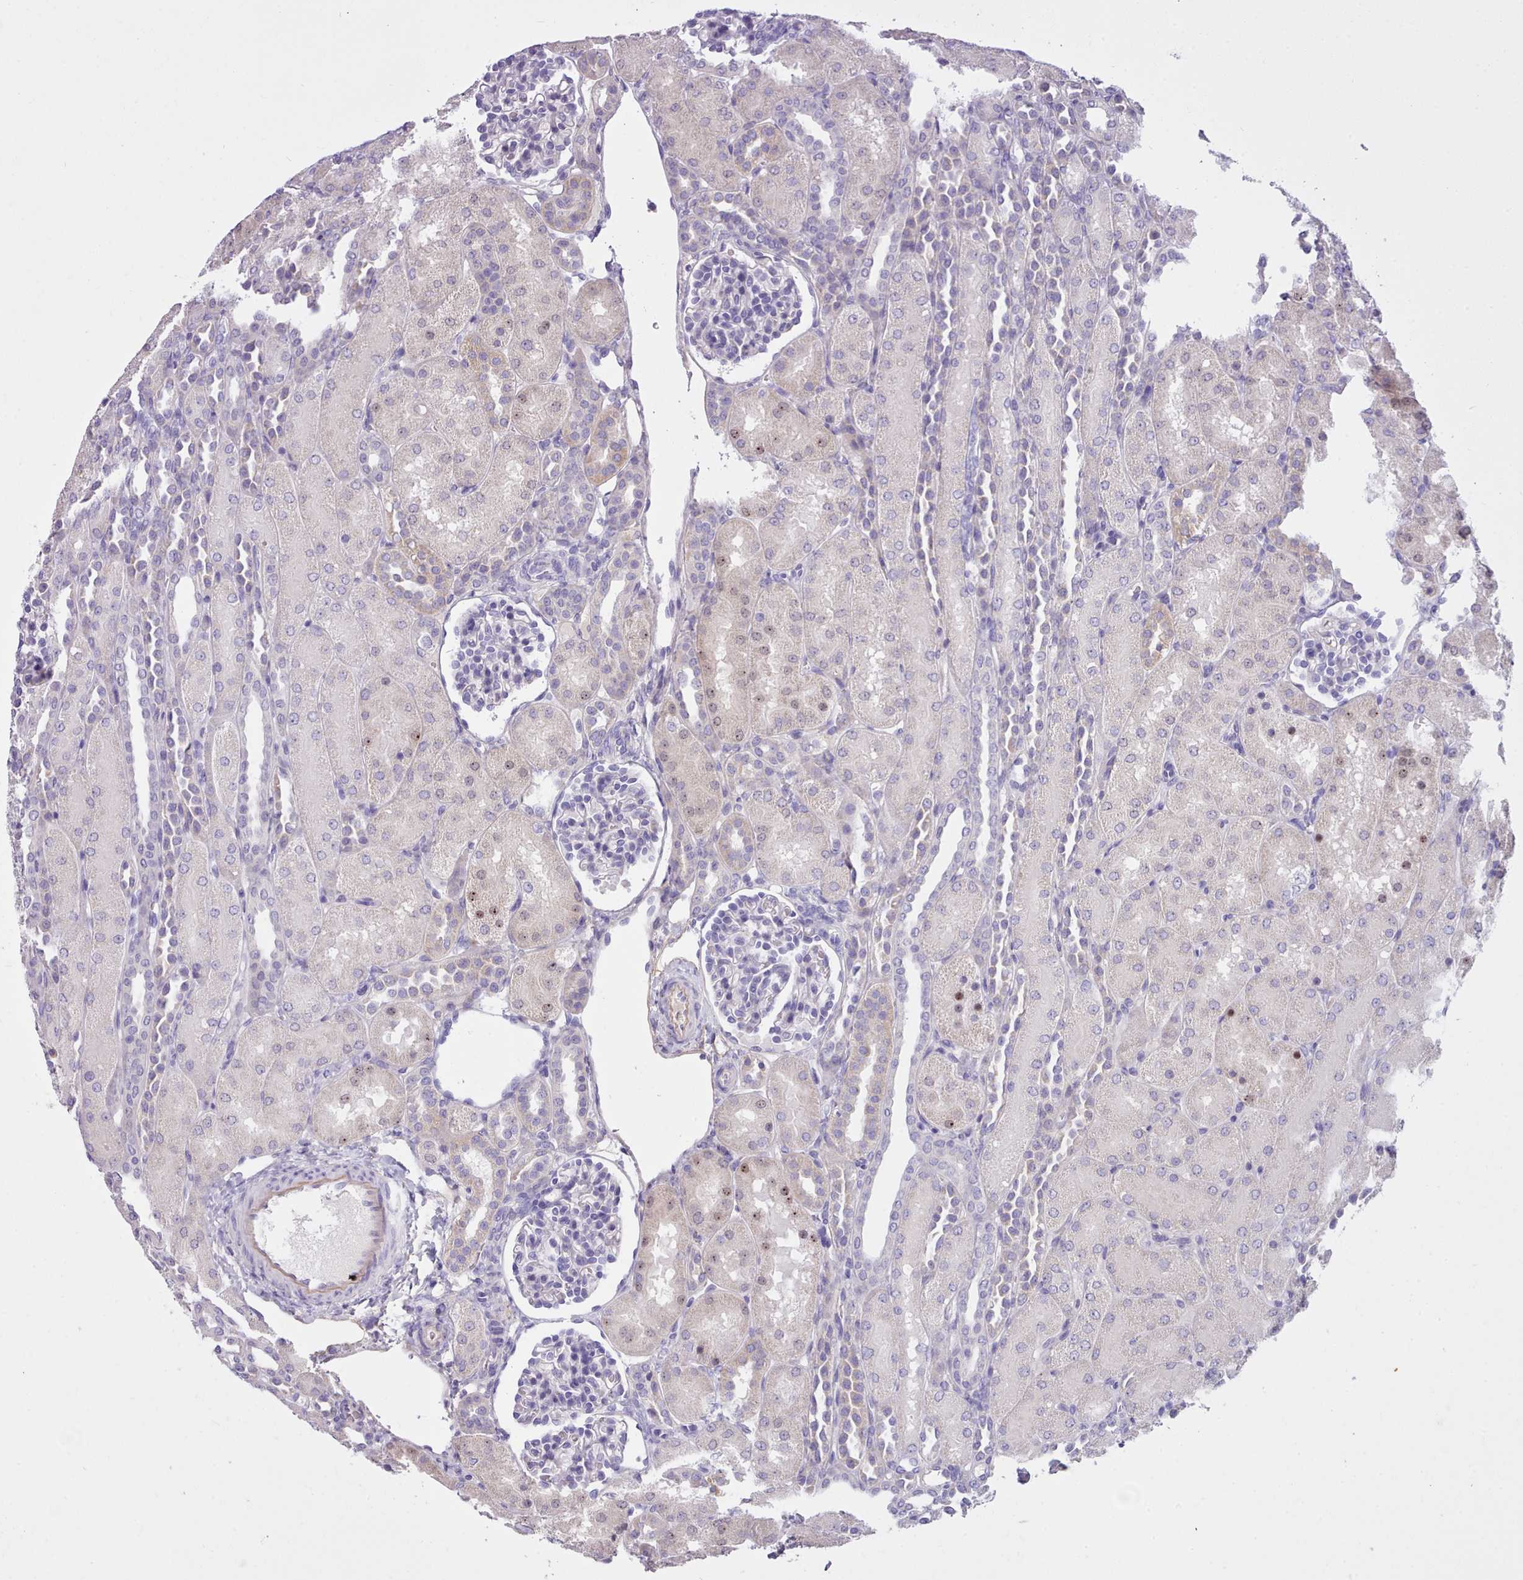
{"staining": {"intensity": "negative", "quantity": "none", "location": "none"}, "tissue": "kidney", "cell_type": "Cells in glomeruli", "image_type": "normal", "snomed": [{"axis": "morphology", "description": "Normal tissue, NOS"}, {"axis": "topography", "description": "Kidney"}], "caption": "An immunohistochemistry image of benign kidney is shown. There is no staining in cells in glomeruli of kidney.", "gene": "CYP2A13", "patient": {"sex": "male", "age": 1}}